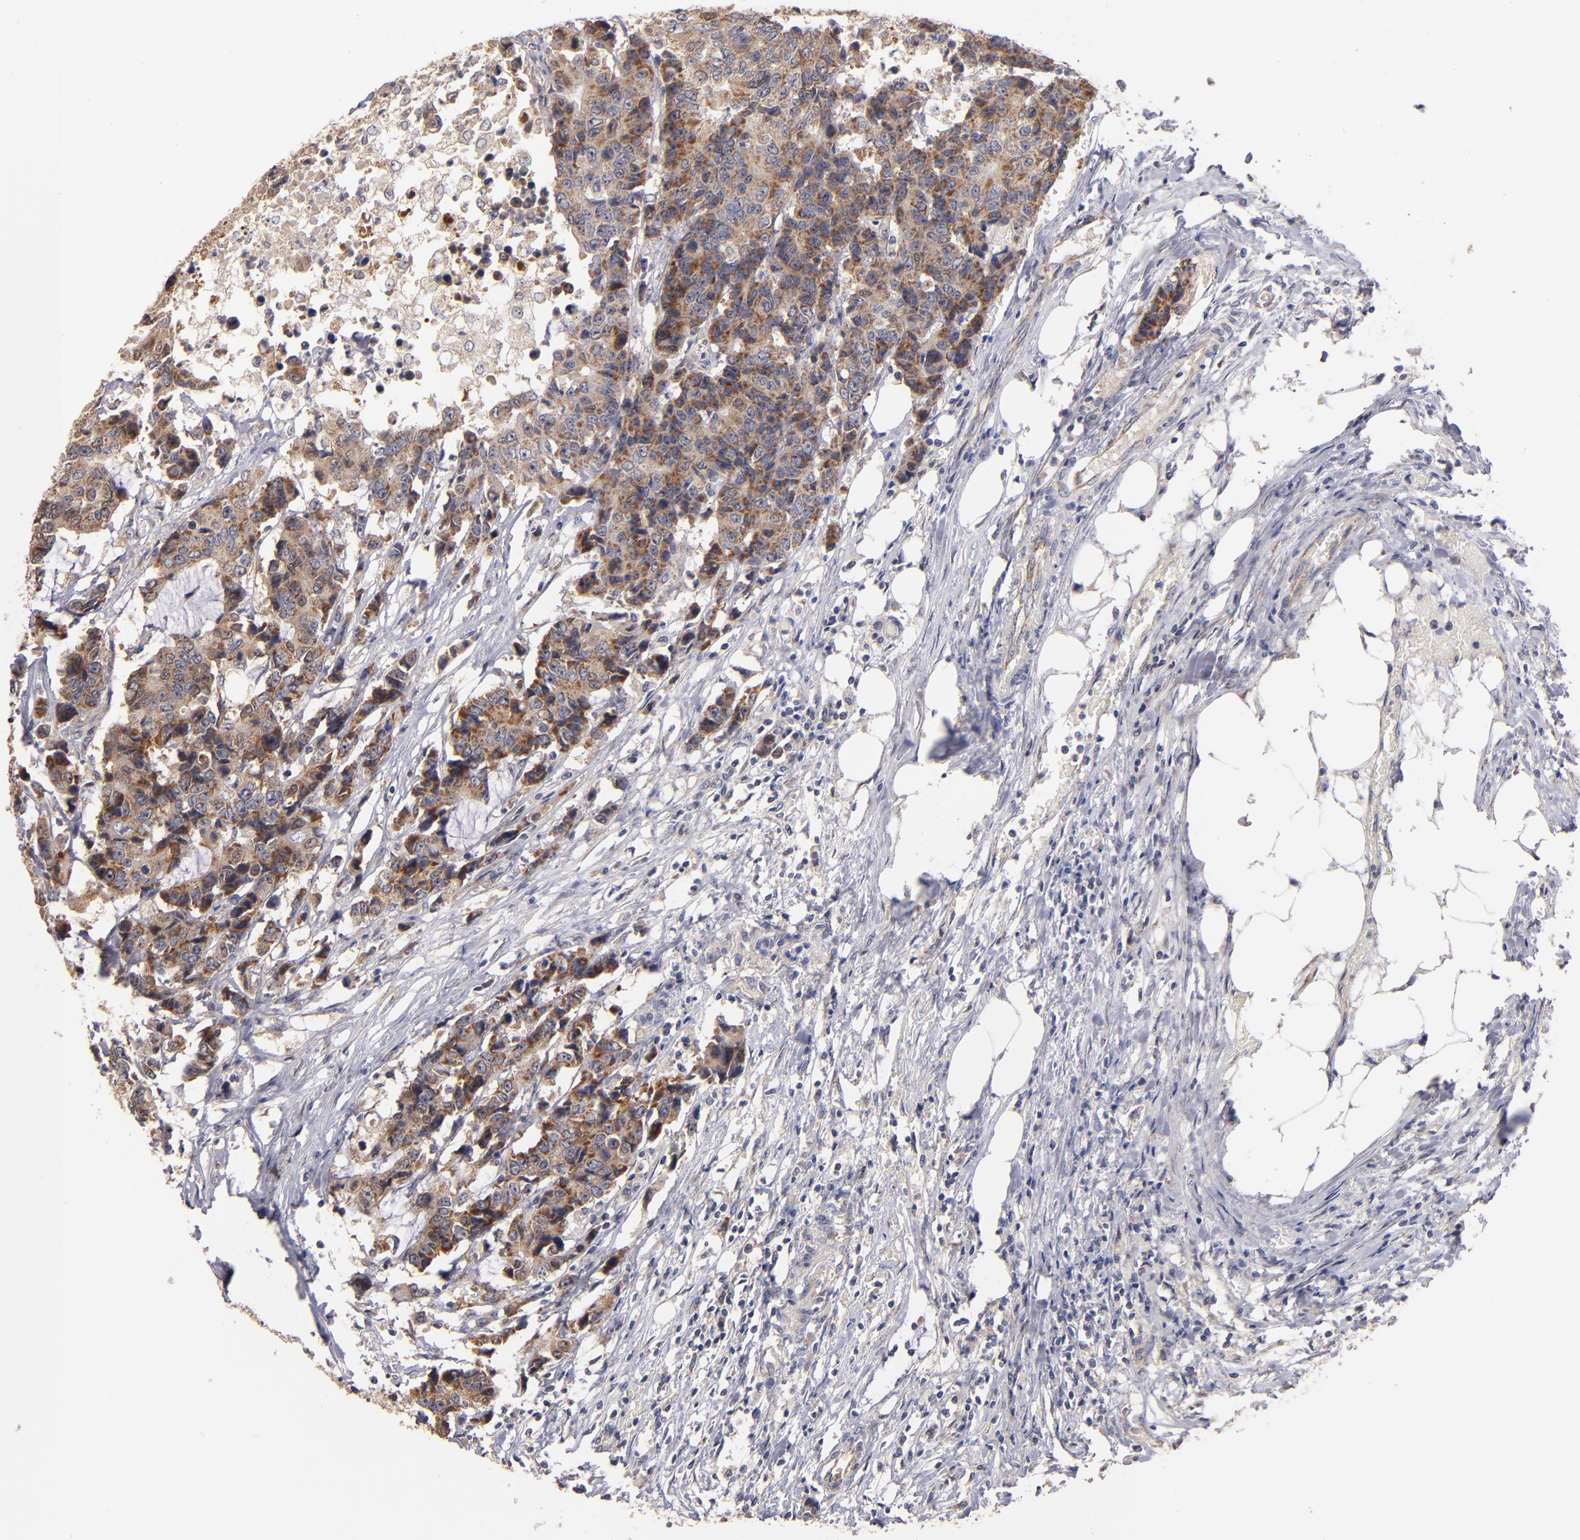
{"staining": {"intensity": "moderate", "quantity": ">75%", "location": "cytoplasmic/membranous"}, "tissue": "colorectal cancer", "cell_type": "Tumor cells", "image_type": "cancer", "snomed": [{"axis": "morphology", "description": "Adenocarcinoma, NOS"}, {"axis": "topography", "description": "Colon"}], "caption": "Colorectal cancer (adenocarcinoma) was stained to show a protein in brown. There is medium levels of moderate cytoplasmic/membranous staining in approximately >75% of tumor cells. (IHC, brightfield microscopy, high magnification).", "gene": "DIABLO", "patient": {"sex": "female", "age": 86}}